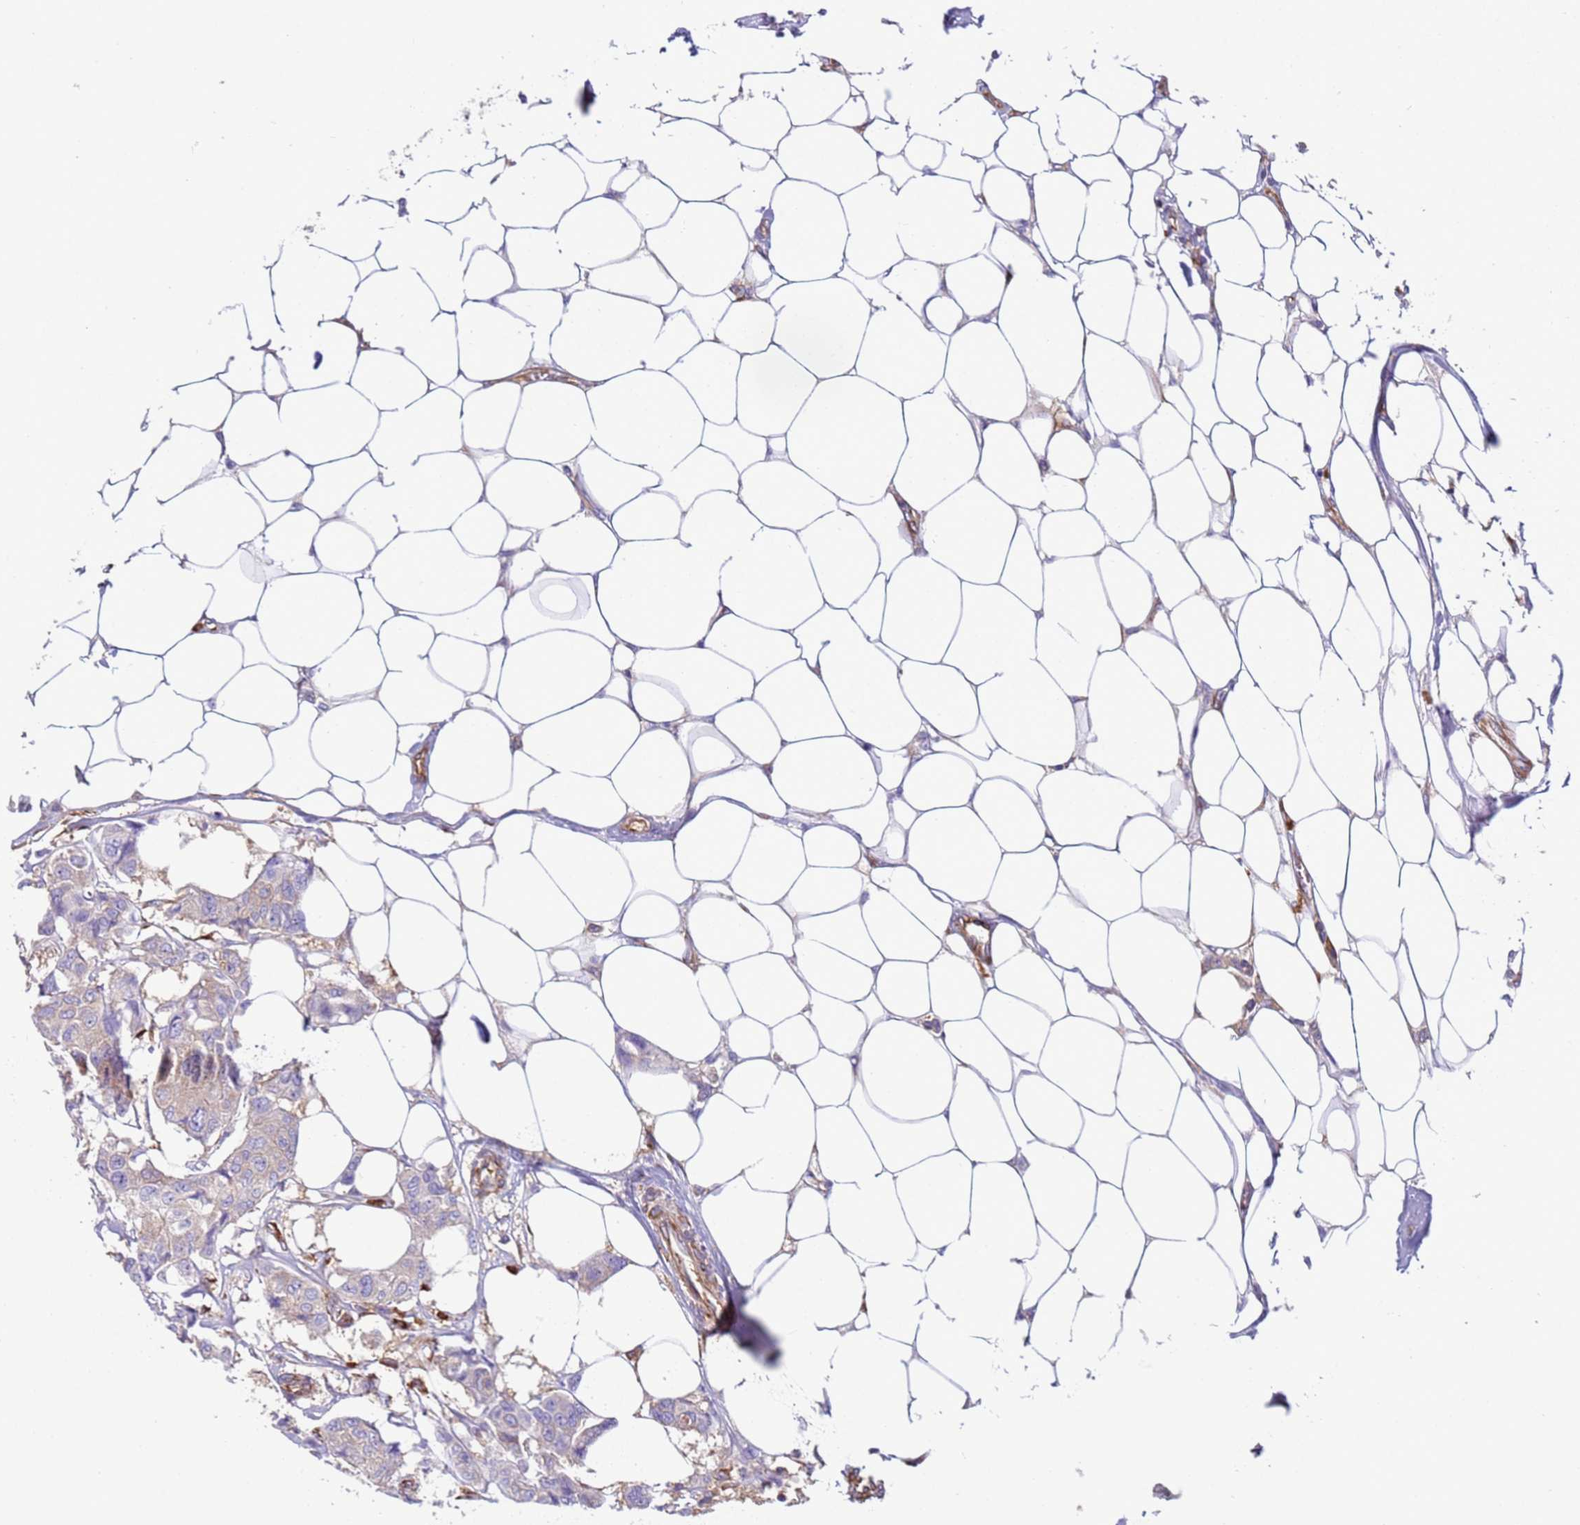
{"staining": {"intensity": "negative", "quantity": "none", "location": "none"}, "tissue": "breast cancer", "cell_type": "Tumor cells", "image_type": "cancer", "snomed": [{"axis": "morphology", "description": "Duct carcinoma"}, {"axis": "topography", "description": "Breast"}, {"axis": "topography", "description": "Lymph node"}], "caption": "Tumor cells show no significant protein staining in infiltrating ductal carcinoma (breast).", "gene": "VARS1", "patient": {"sex": "female", "age": 80}}